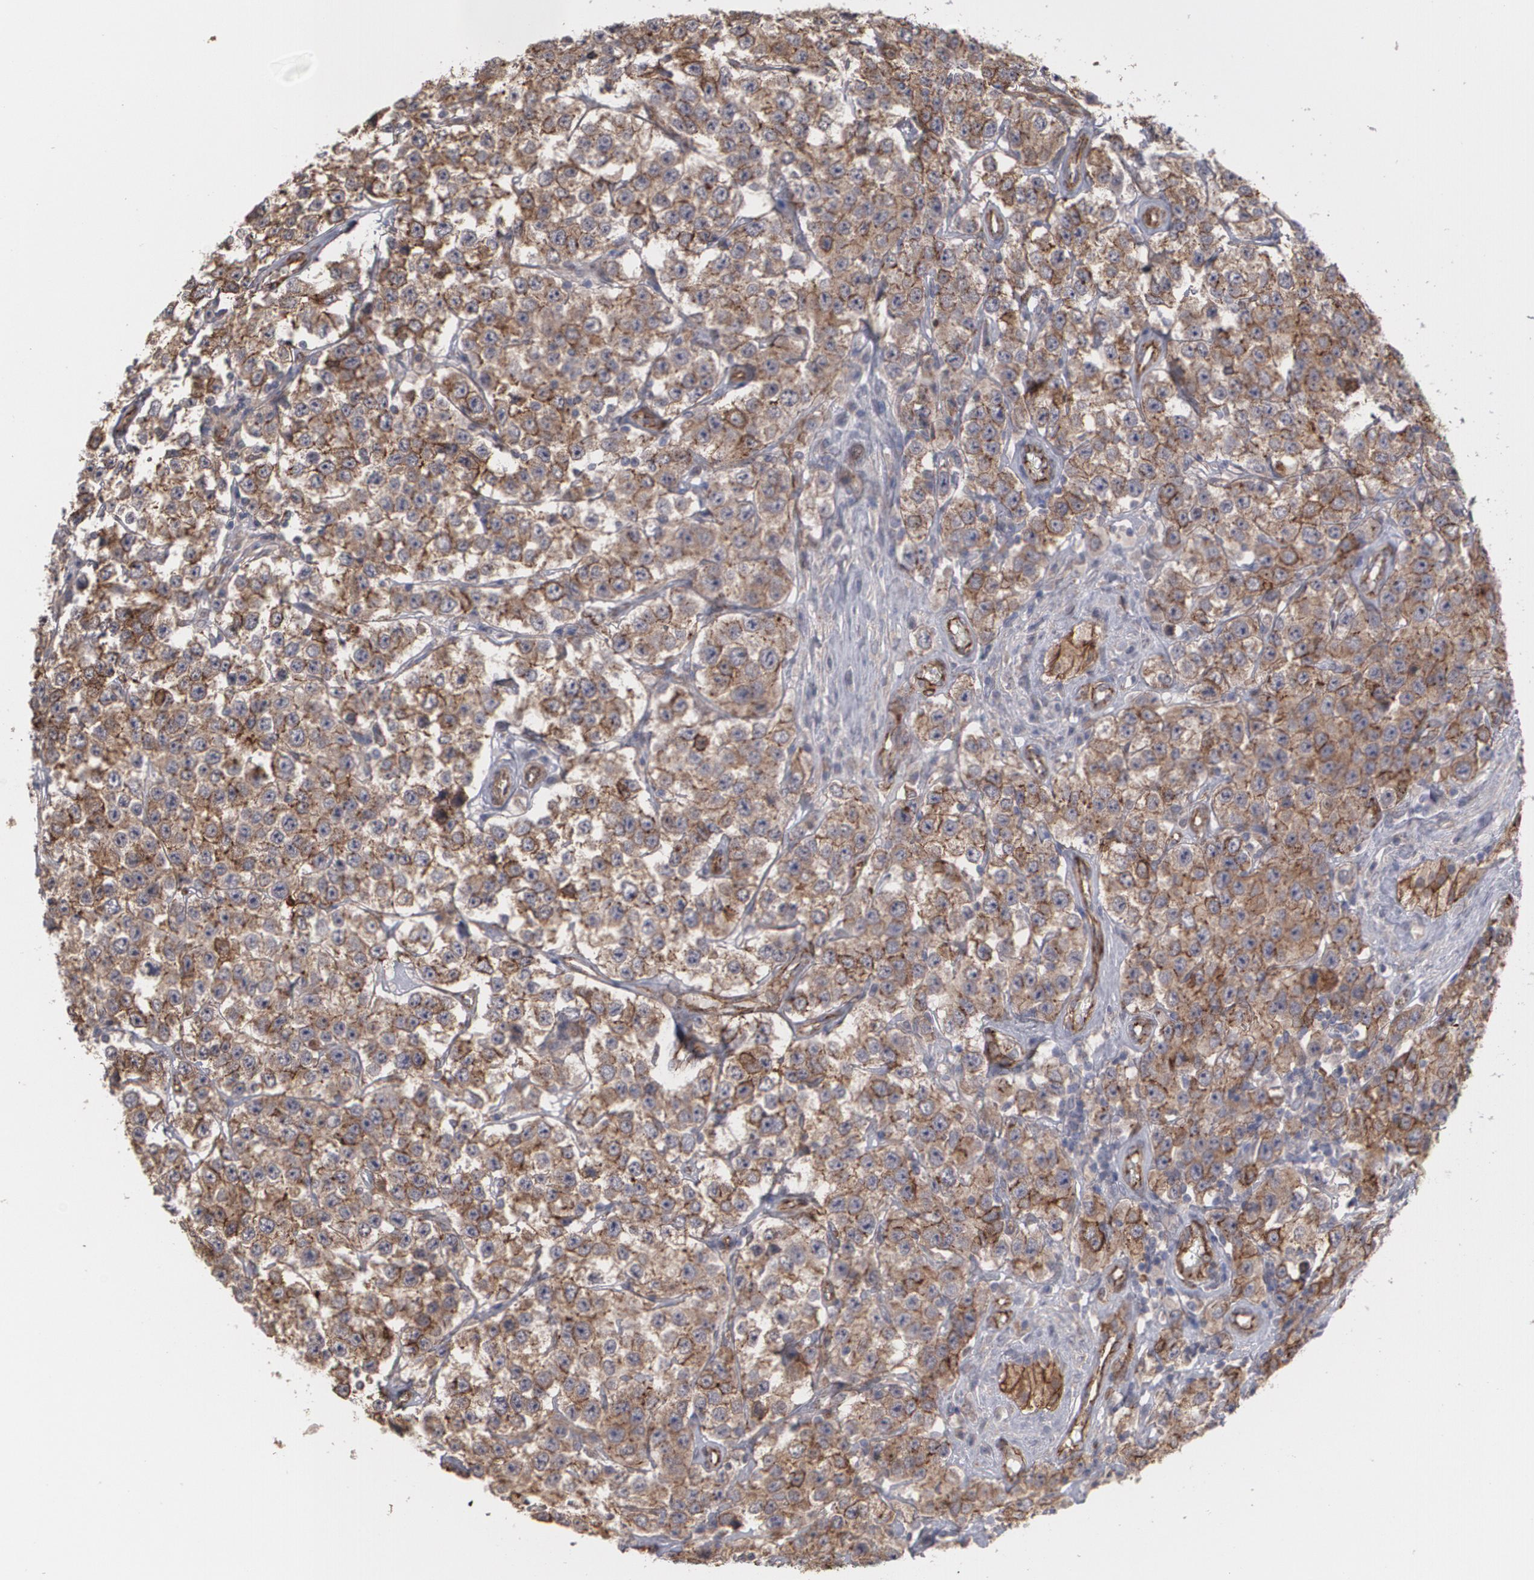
{"staining": {"intensity": "moderate", "quantity": ">75%", "location": "cytoplasmic/membranous"}, "tissue": "testis cancer", "cell_type": "Tumor cells", "image_type": "cancer", "snomed": [{"axis": "morphology", "description": "Seminoma, NOS"}, {"axis": "topography", "description": "Testis"}], "caption": "Brown immunohistochemical staining in testis cancer (seminoma) demonstrates moderate cytoplasmic/membranous expression in about >75% of tumor cells.", "gene": "TJP1", "patient": {"sex": "male", "age": 52}}